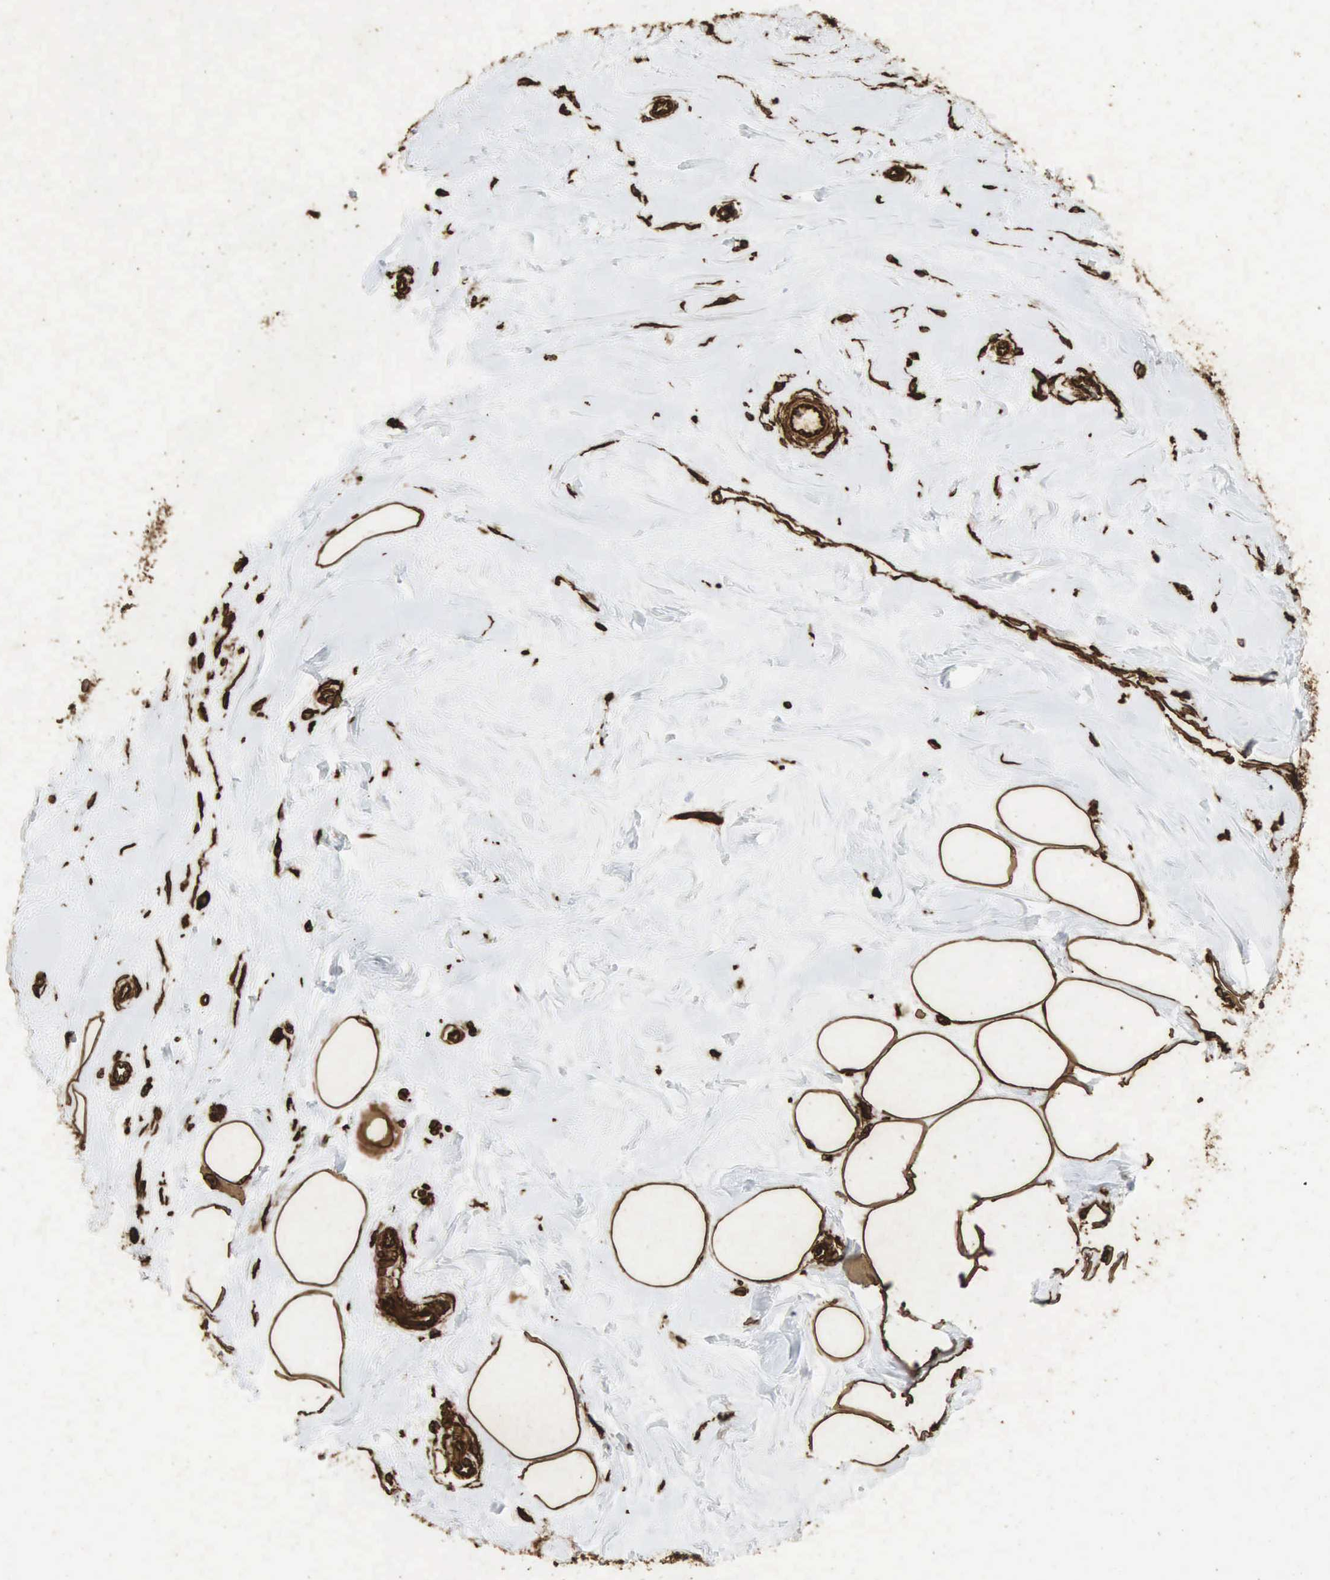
{"staining": {"intensity": "strong", "quantity": ">75%", "location": "cytoplasmic/membranous,nuclear"}, "tissue": "breast", "cell_type": "Adipocytes", "image_type": "normal", "snomed": [{"axis": "morphology", "description": "Normal tissue, NOS"}, {"axis": "topography", "description": "Breast"}], "caption": "Adipocytes demonstrate high levels of strong cytoplasmic/membranous,nuclear staining in approximately >75% of cells in normal breast.", "gene": "VIM", "patient": {"sex": "female", "age": 44}}